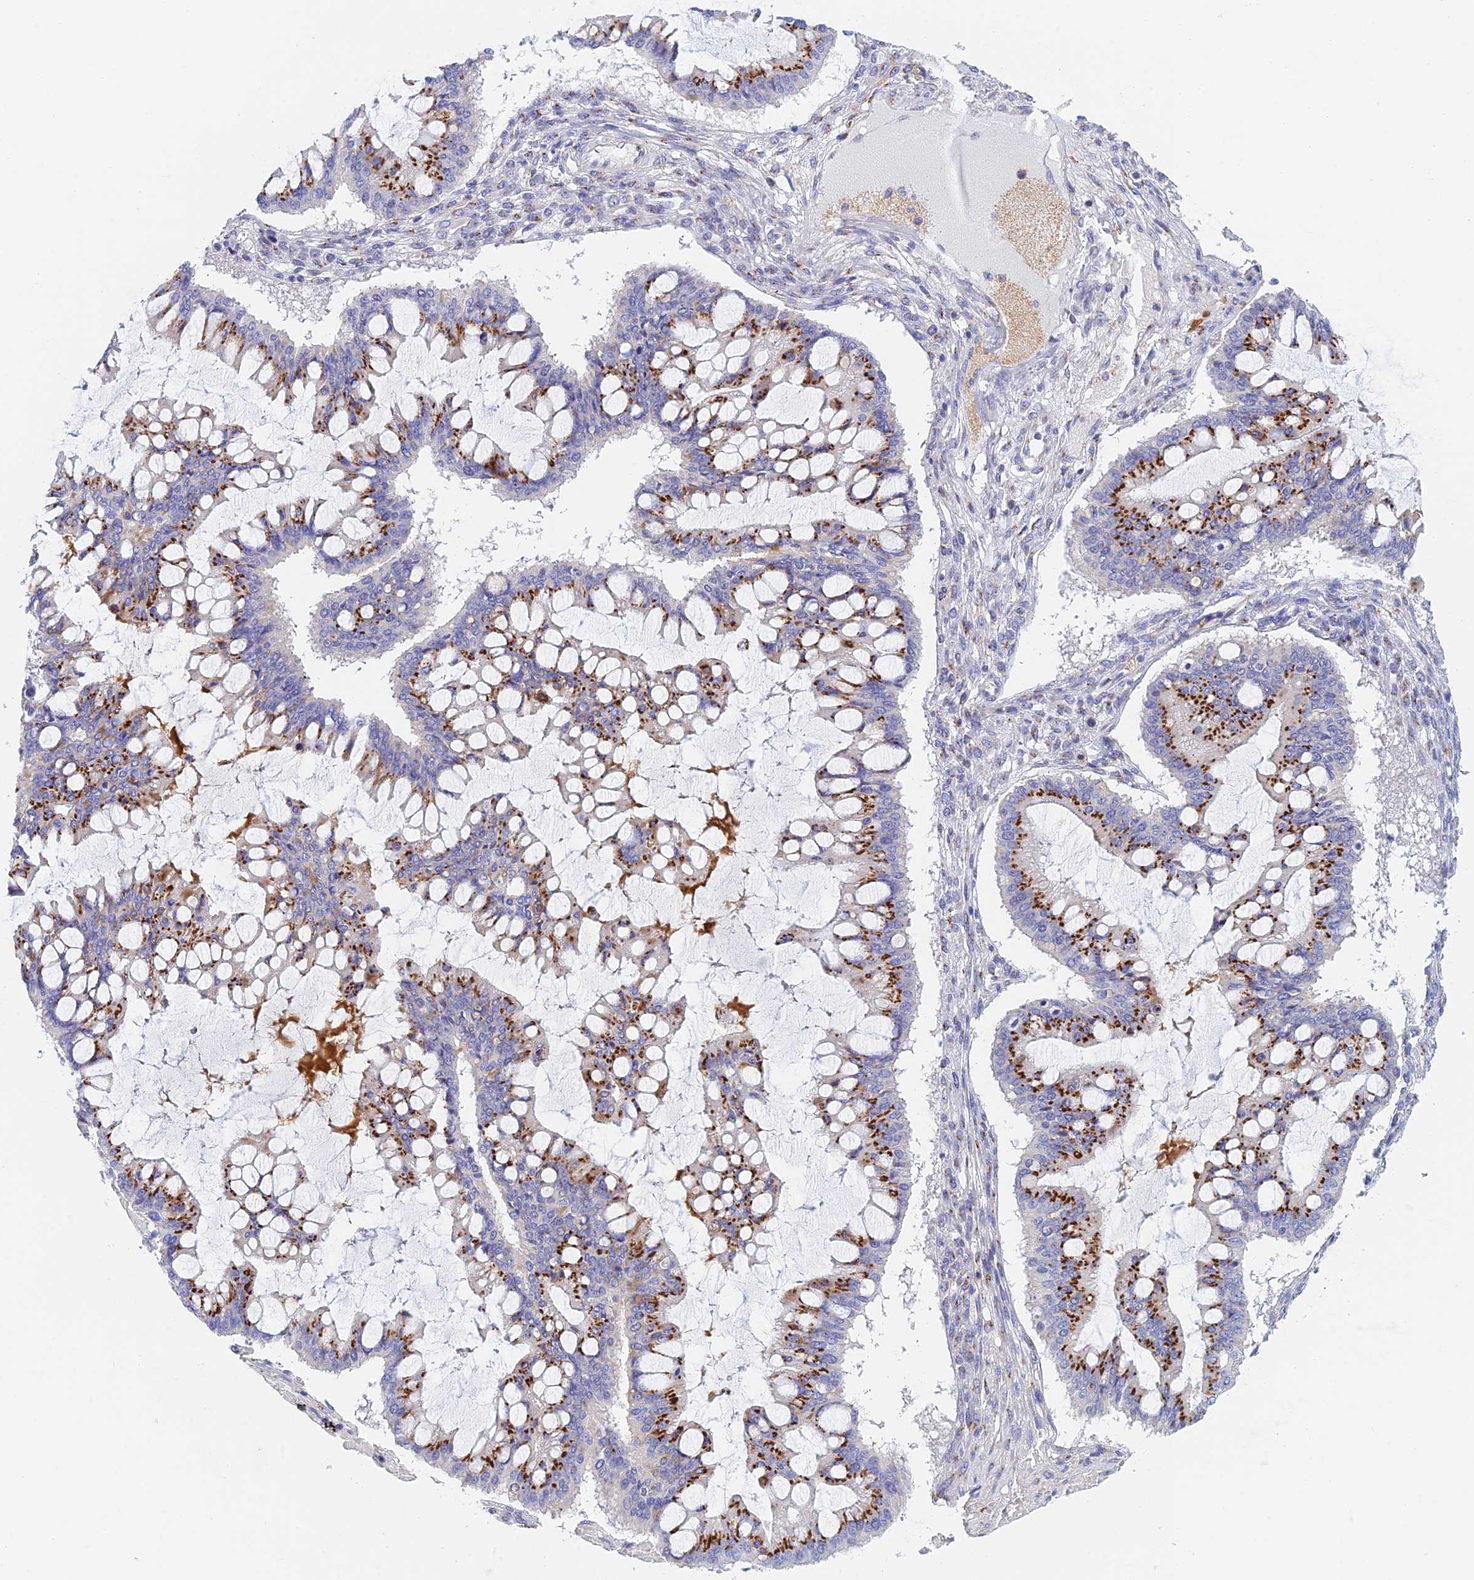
{"staining": {"intensity": "strong", "quantity": "25%-75%", "location": "cytoplasmic/membranous"}, "tissue": "ovarian cancer", "cell_type": "Tumor cells", "image_type": "cancer", "snomed": [{"axis": "morphology", "description": "Cystadenocarcinoma, mucinous, NOS"}, {"axis": "topography", "description": "Ovary"}], "caption": "Protein staining displays strong cytoplasmic/membranous staining in approximately 25%-75% of tumor cells in mucinous cystadenocarcinoma (ovarian).", "gene": "SLC24A3", "patient": {"sex": "female", "age": 73}}